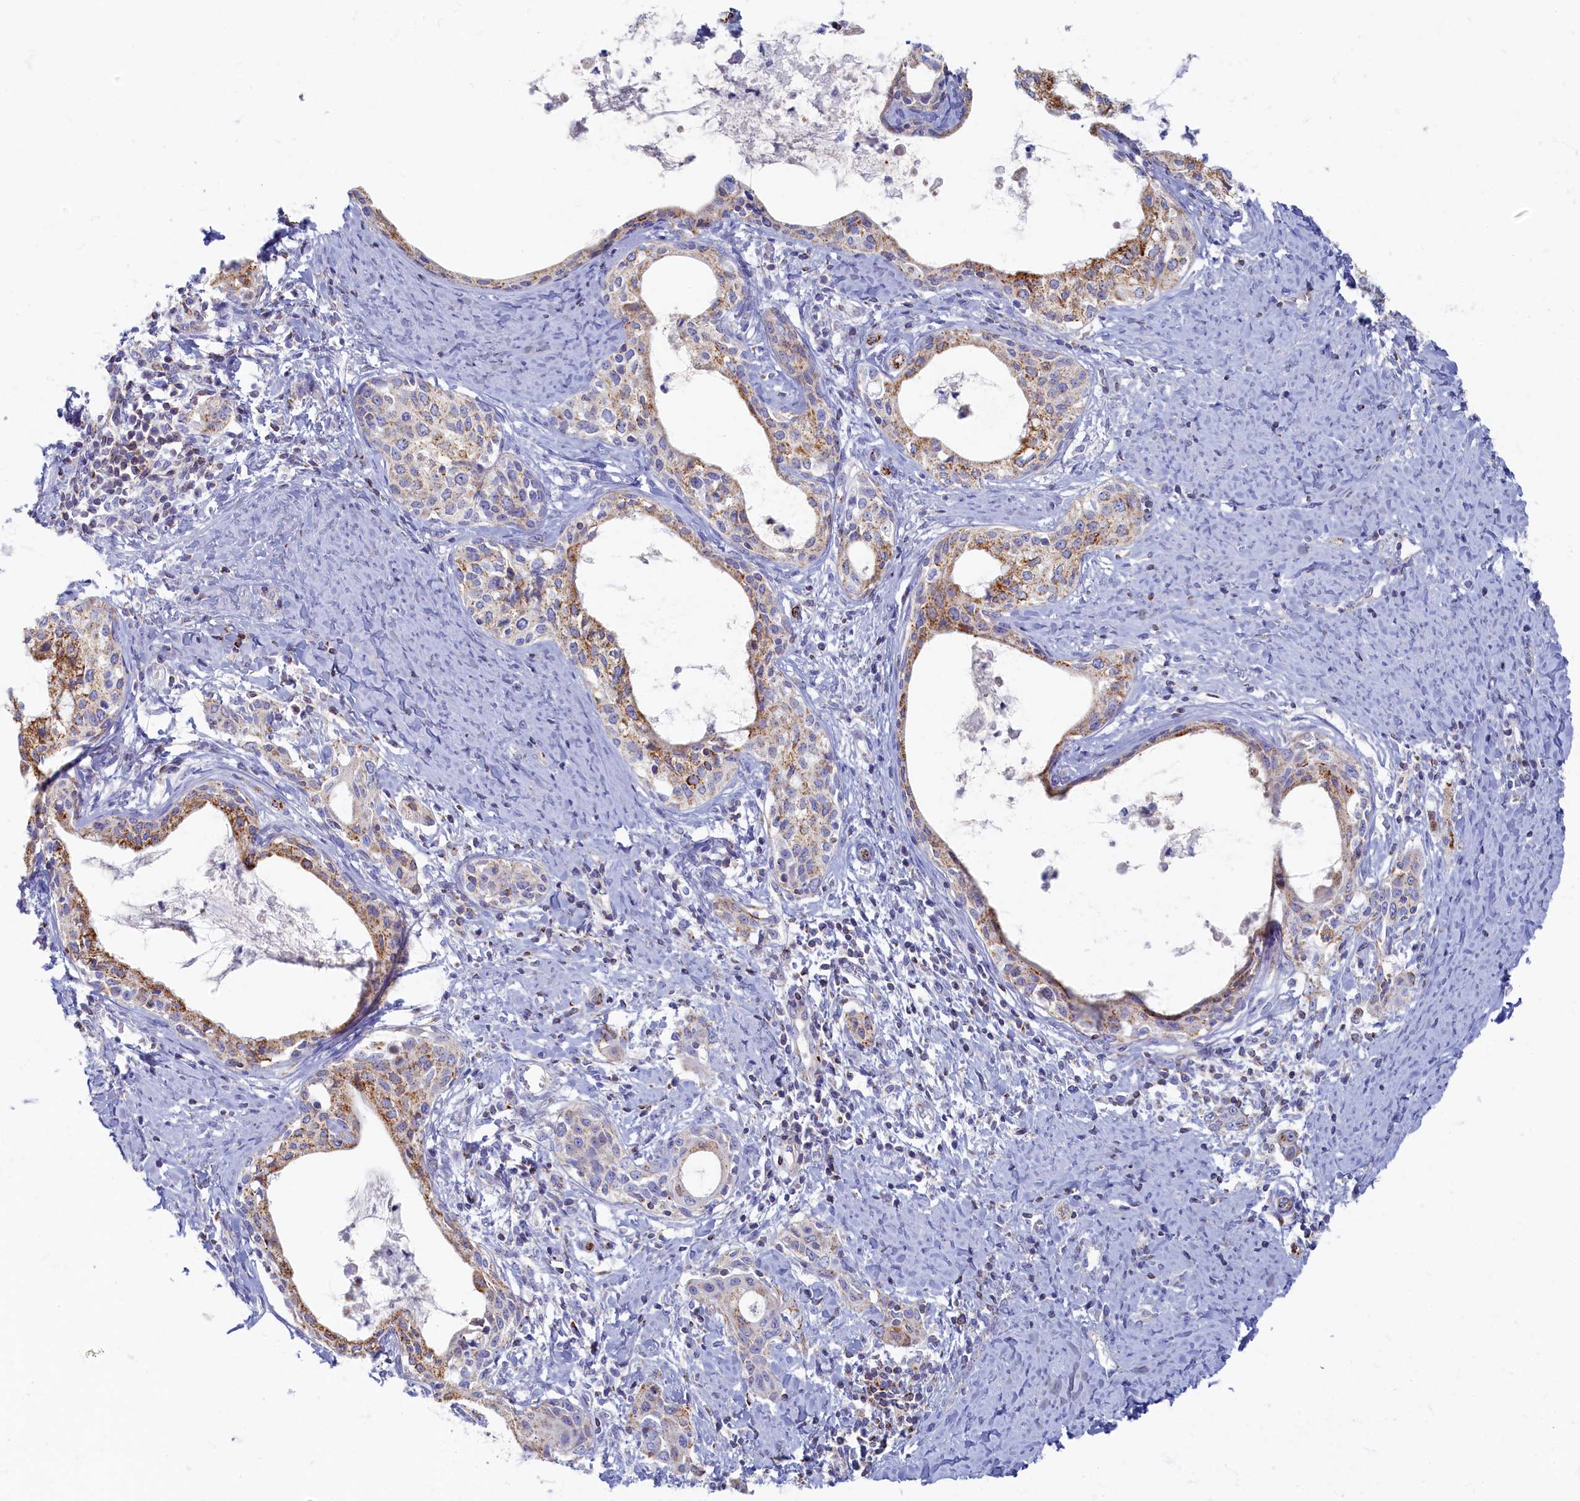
{"staining": {"intensity": "moderate", "quantity": "25%-75%", "location": "cytoplasmic/membranous"}, "tissue": "cervical cancer", "cell_type": "Tumor cells", "image_type": "cancer", "snomed": [{"axis": "morphology", "description": "Squamous cell carcinoma, NOS"}, {"axis": "morphology", "description": "Adenocarcinoma, NOS"}, {"axis": "topography", "description": "Cervix"}], "caption": "Human adenocarcinoma (cervical) stained with a brown dye exhibits moderate cytoplasmic/membranous positive staining in about 25%-75% of tumor cells.", "gene": "OCIAD2", "patient": {"sex": "female", "age": 52}}